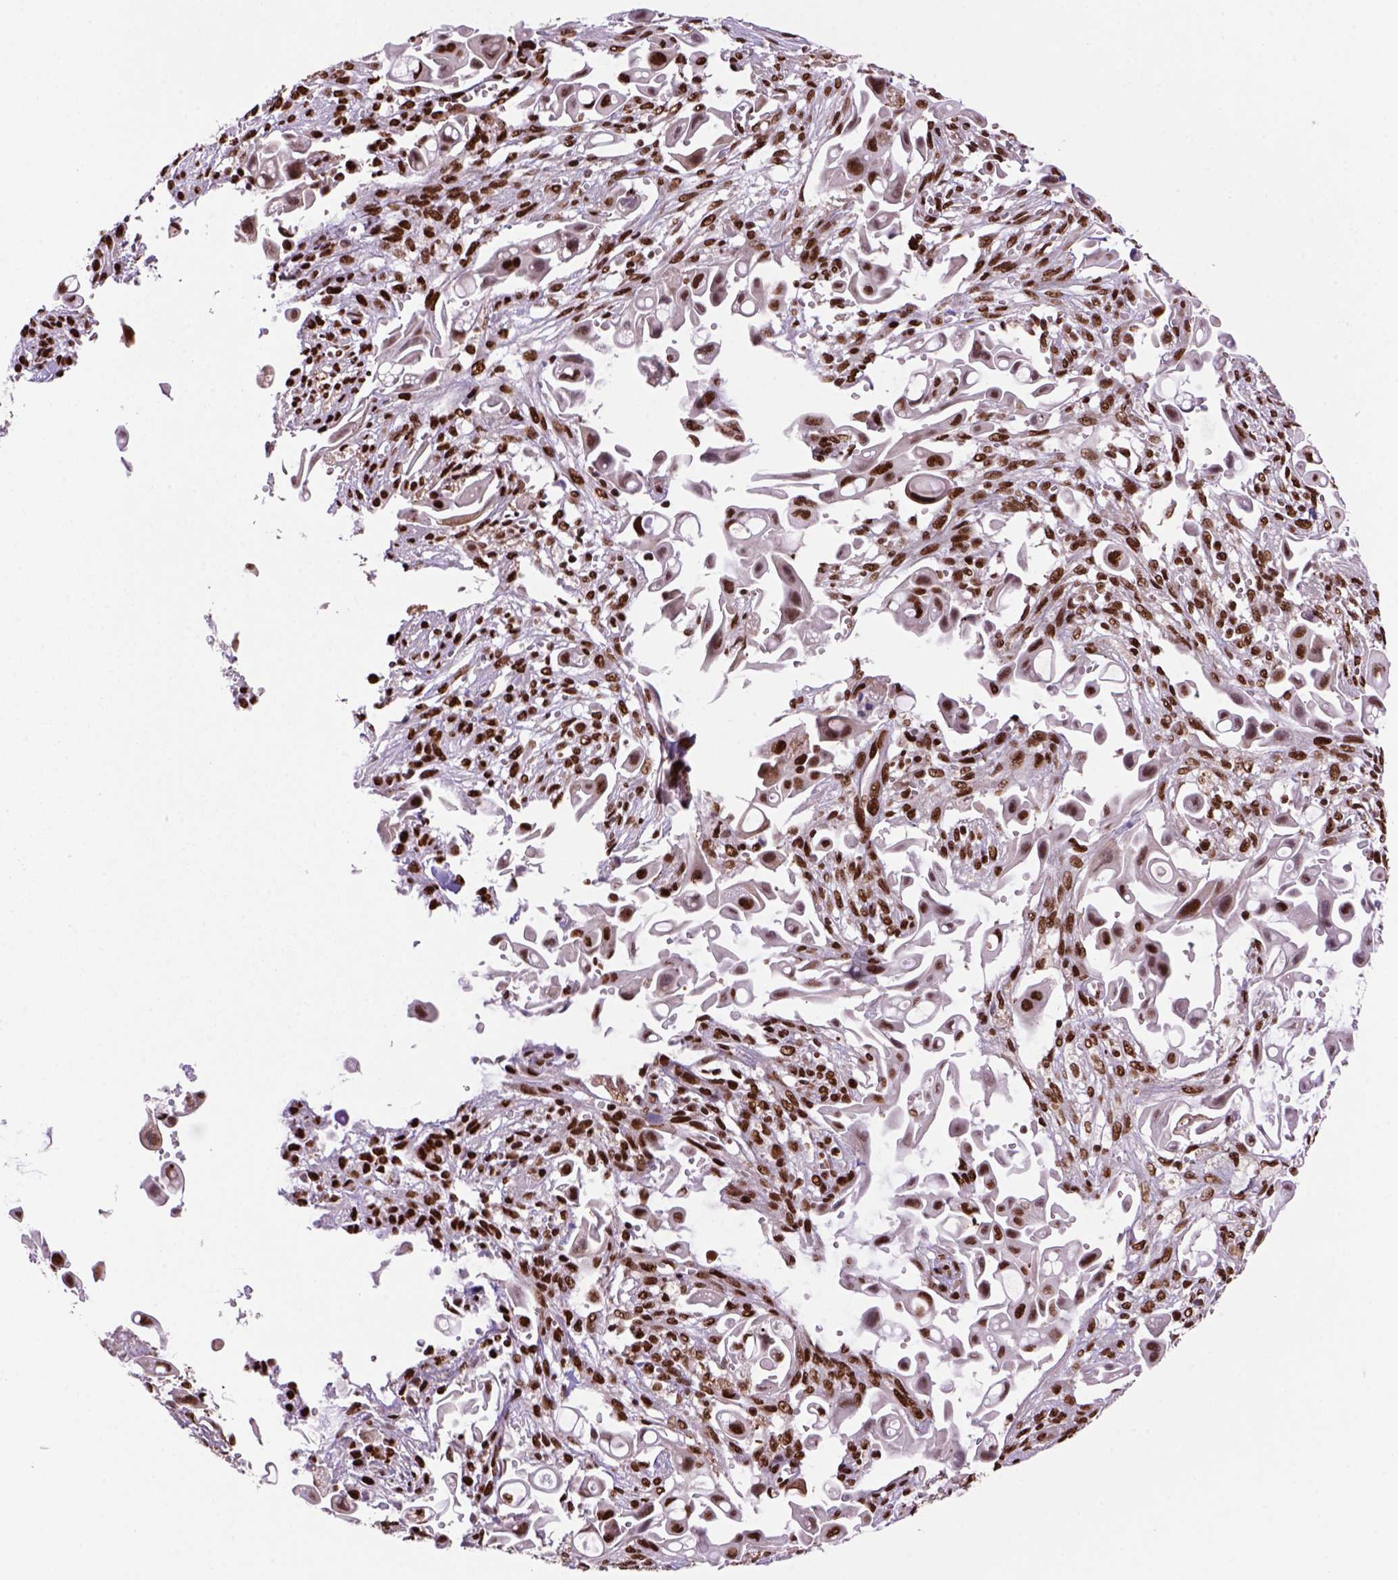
{"staining": {"intensity": "strong", "quantity": ">75%", "location": "nuclear"}, "tissue": "pancreatic cancer", "cell_type": "Tumor cells", "image_type": "cancer", "snomed": [{"axis": "morphology", "description": "Adenocarcinoma, NOS"}, {"axis": "topography", "description": "Pancreas"}], "caption": "Protein expression by immunohistochemistry (IHC) demonstrates strong nuclear positivity in approximately >75% of tumor cells in adenocarcinoma (pancreatic).", "gene": "NSMCE2", "patient": {"sex": "male", "age": 50}}